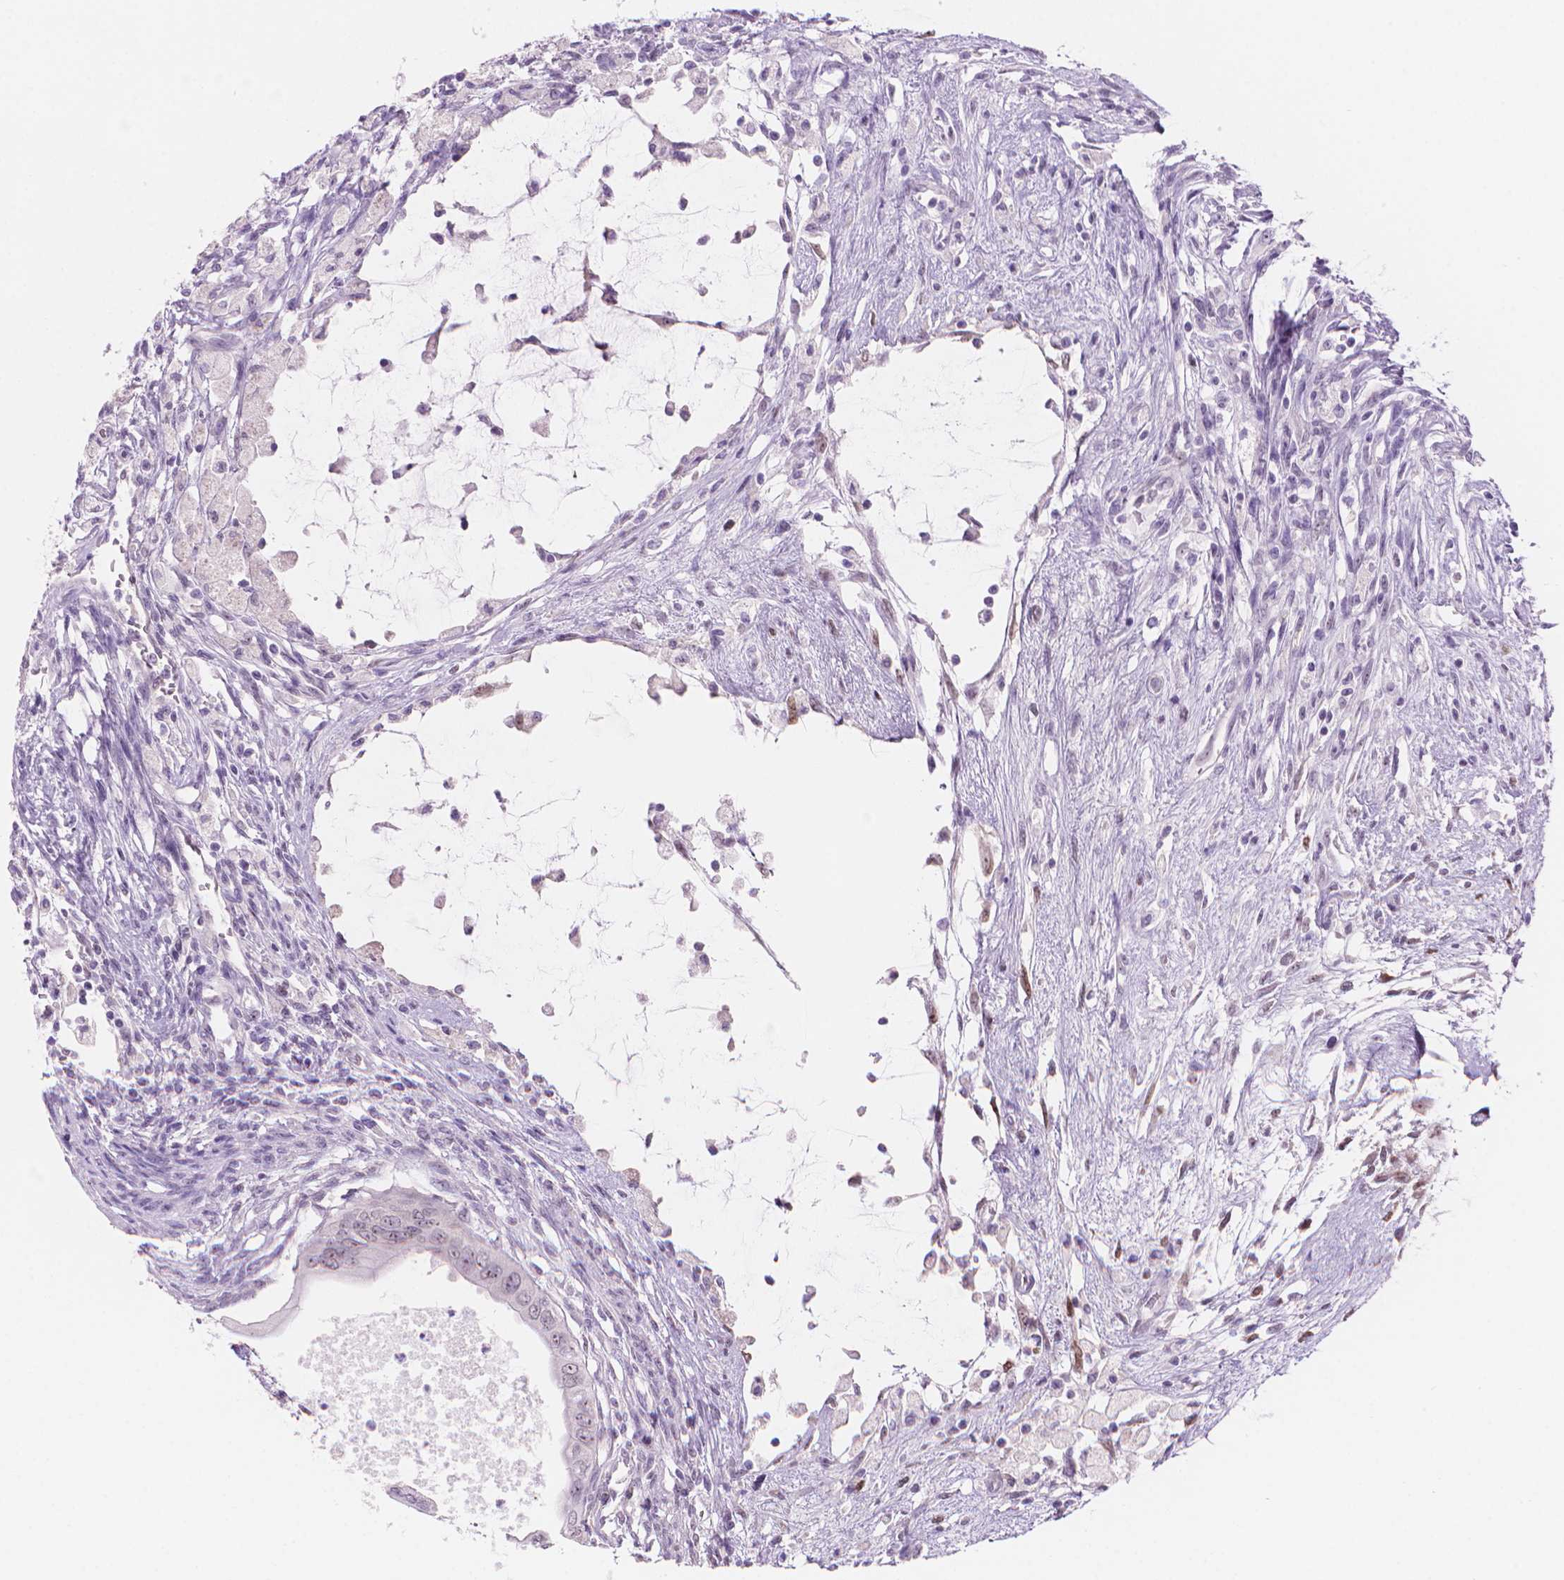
{"staining": {"intensity": "negative", "quantity": "none", "location": "none"}, "tissue": "testis cancer", "cell_type": "Tumor cells", "image_type": "cancer", "snomed": [{"axis": "morphology", "description": "Carcinoma, Embryonal, NOS"}, {"axis": "topography", "description": "Testis"}], "caption": "Tumor cells show no significant expression in embryonal carcinoma (testis).", "gene": "ENSG00000187186", "patient": {"sex": "male", "age": 37}}